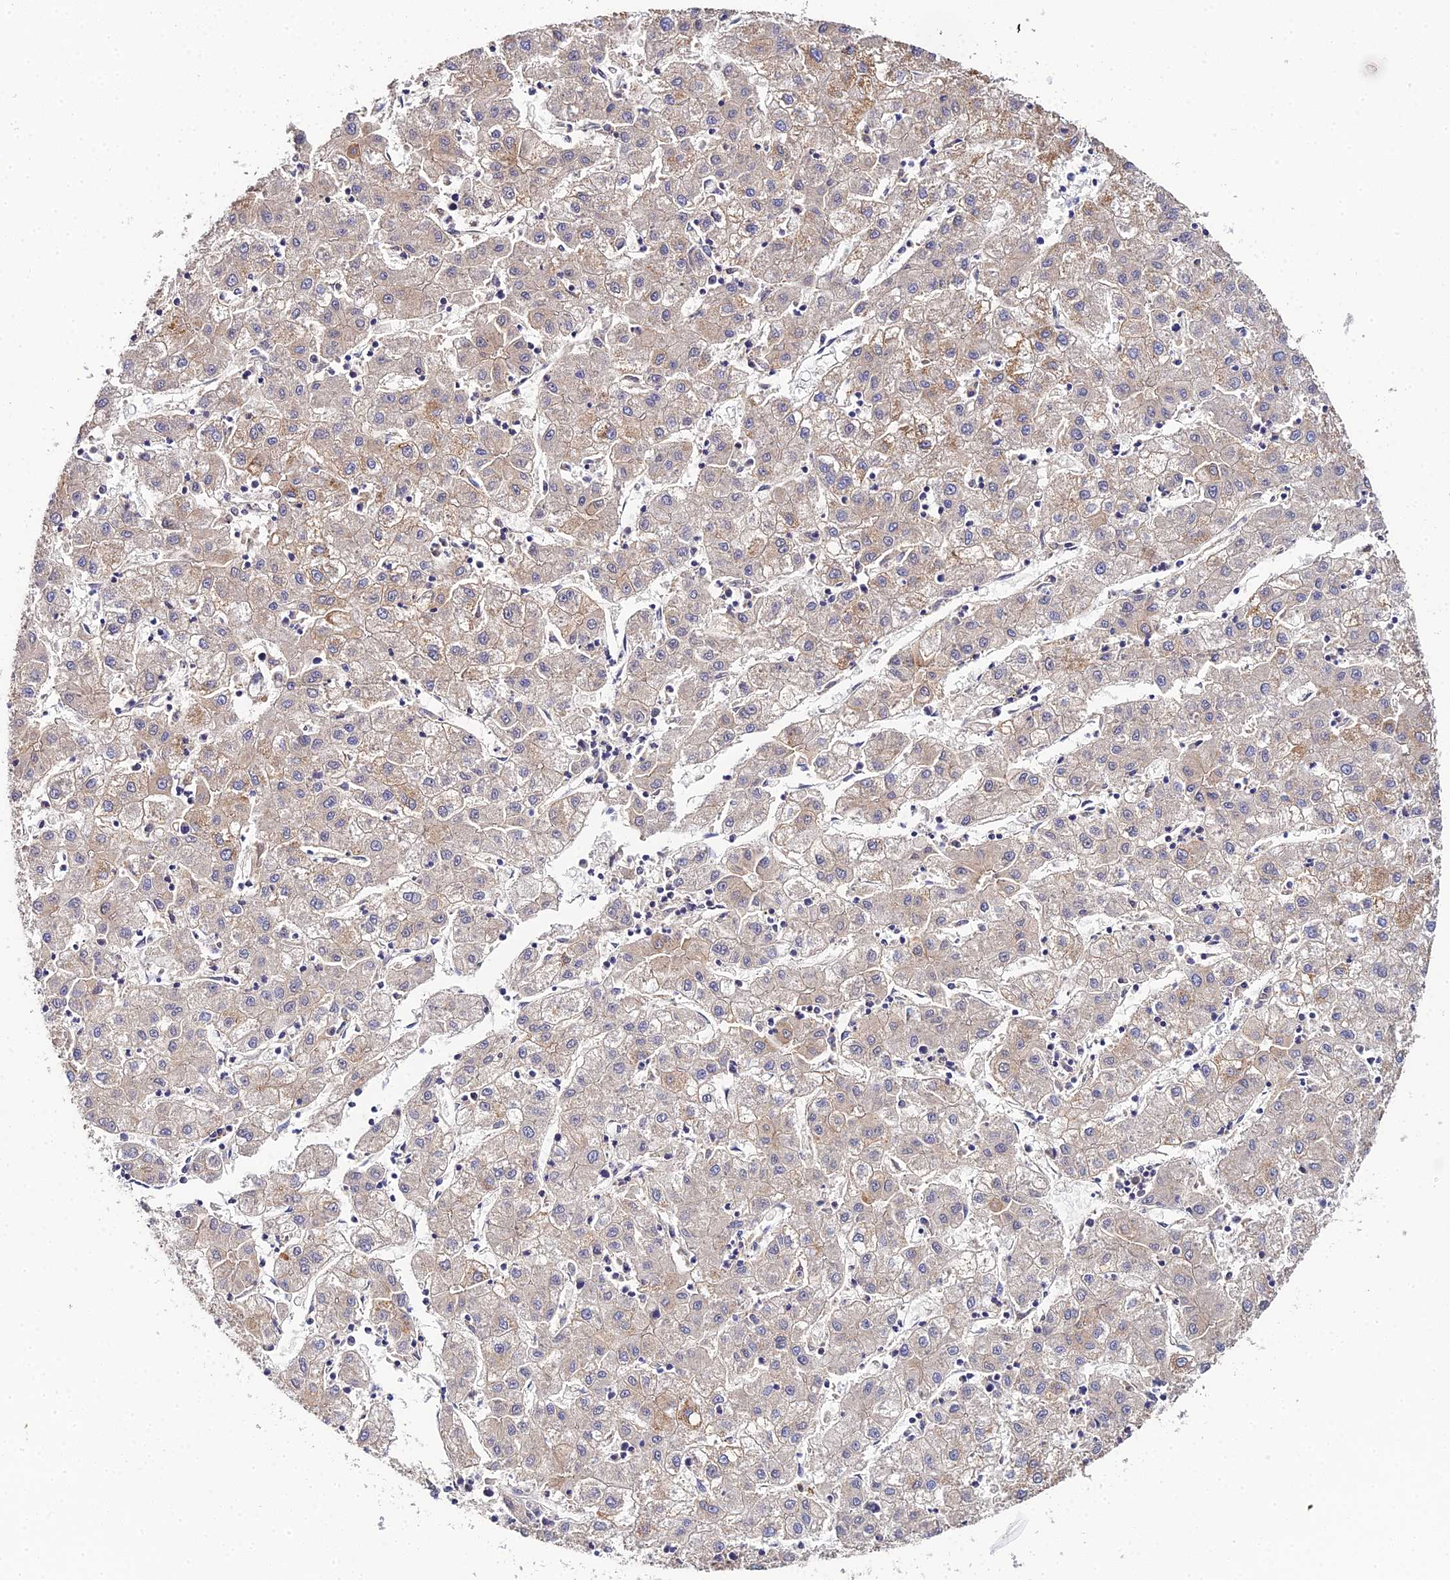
{"staining": {"intensity": "weak", "quantity": ">75%", "location": "cytoplasmic/membranous"}, "tissue": "liver cancer", "cell_type": "Tumor cells", "image_type": "cancer", "snomed": [{"axis": "morphology", "description": "Carcinoma, Hepatocellular, NOS"}, {"axis": "topography", "description": "Liver"}], "caption": "Liver hepatocellular carcinoma stained with immunohistochemistry (IHC) reveals weak cytoplasmic/membranous positivity in approximately >75% of tumor cells.", "gene": "ZXDA", "patient": {"sex": "male", "age": 72}}